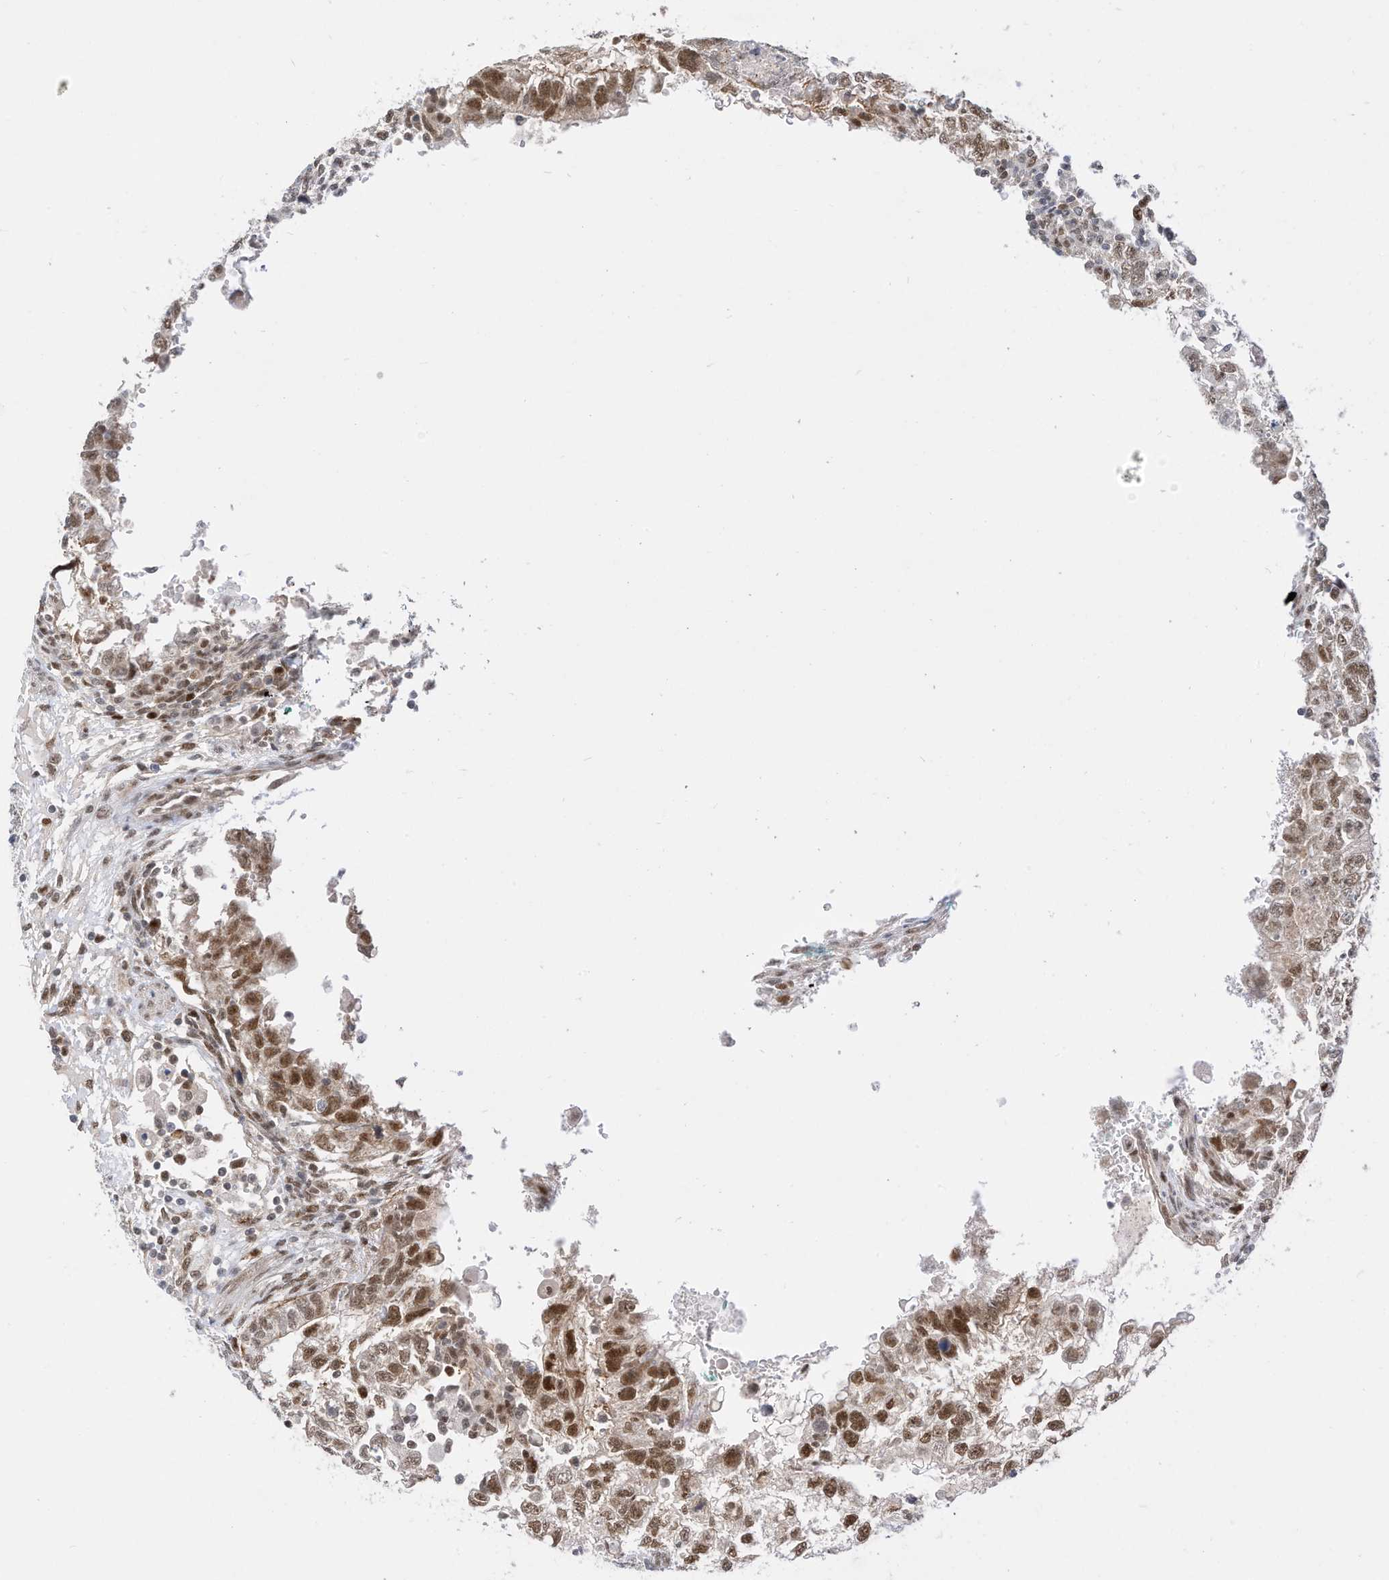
{"staining": {"intensity": "moderate", "quantity": ">75%", "location": "nuclear"}, "tissue": "testis cancer", "cell_type": "Tumor cells", "image_type": "cancer", "snomed": [{"axis": "morphology", "description": "Carcinoma, Embryonal, NOS"}, {"axis": "topography", "description": "Testis"}], "caption": "Immunohistochemical staining of testis cancer (embryonal carcinoma) reveals medium levels of moderate nuclear positivity in about >75% of tumor cells. Immunohistochemistry (ihc) stains the protein in brown and the nuclei are stained blue.", "gene": "OGT", "patient": {"sex": "male", "age": 37}}